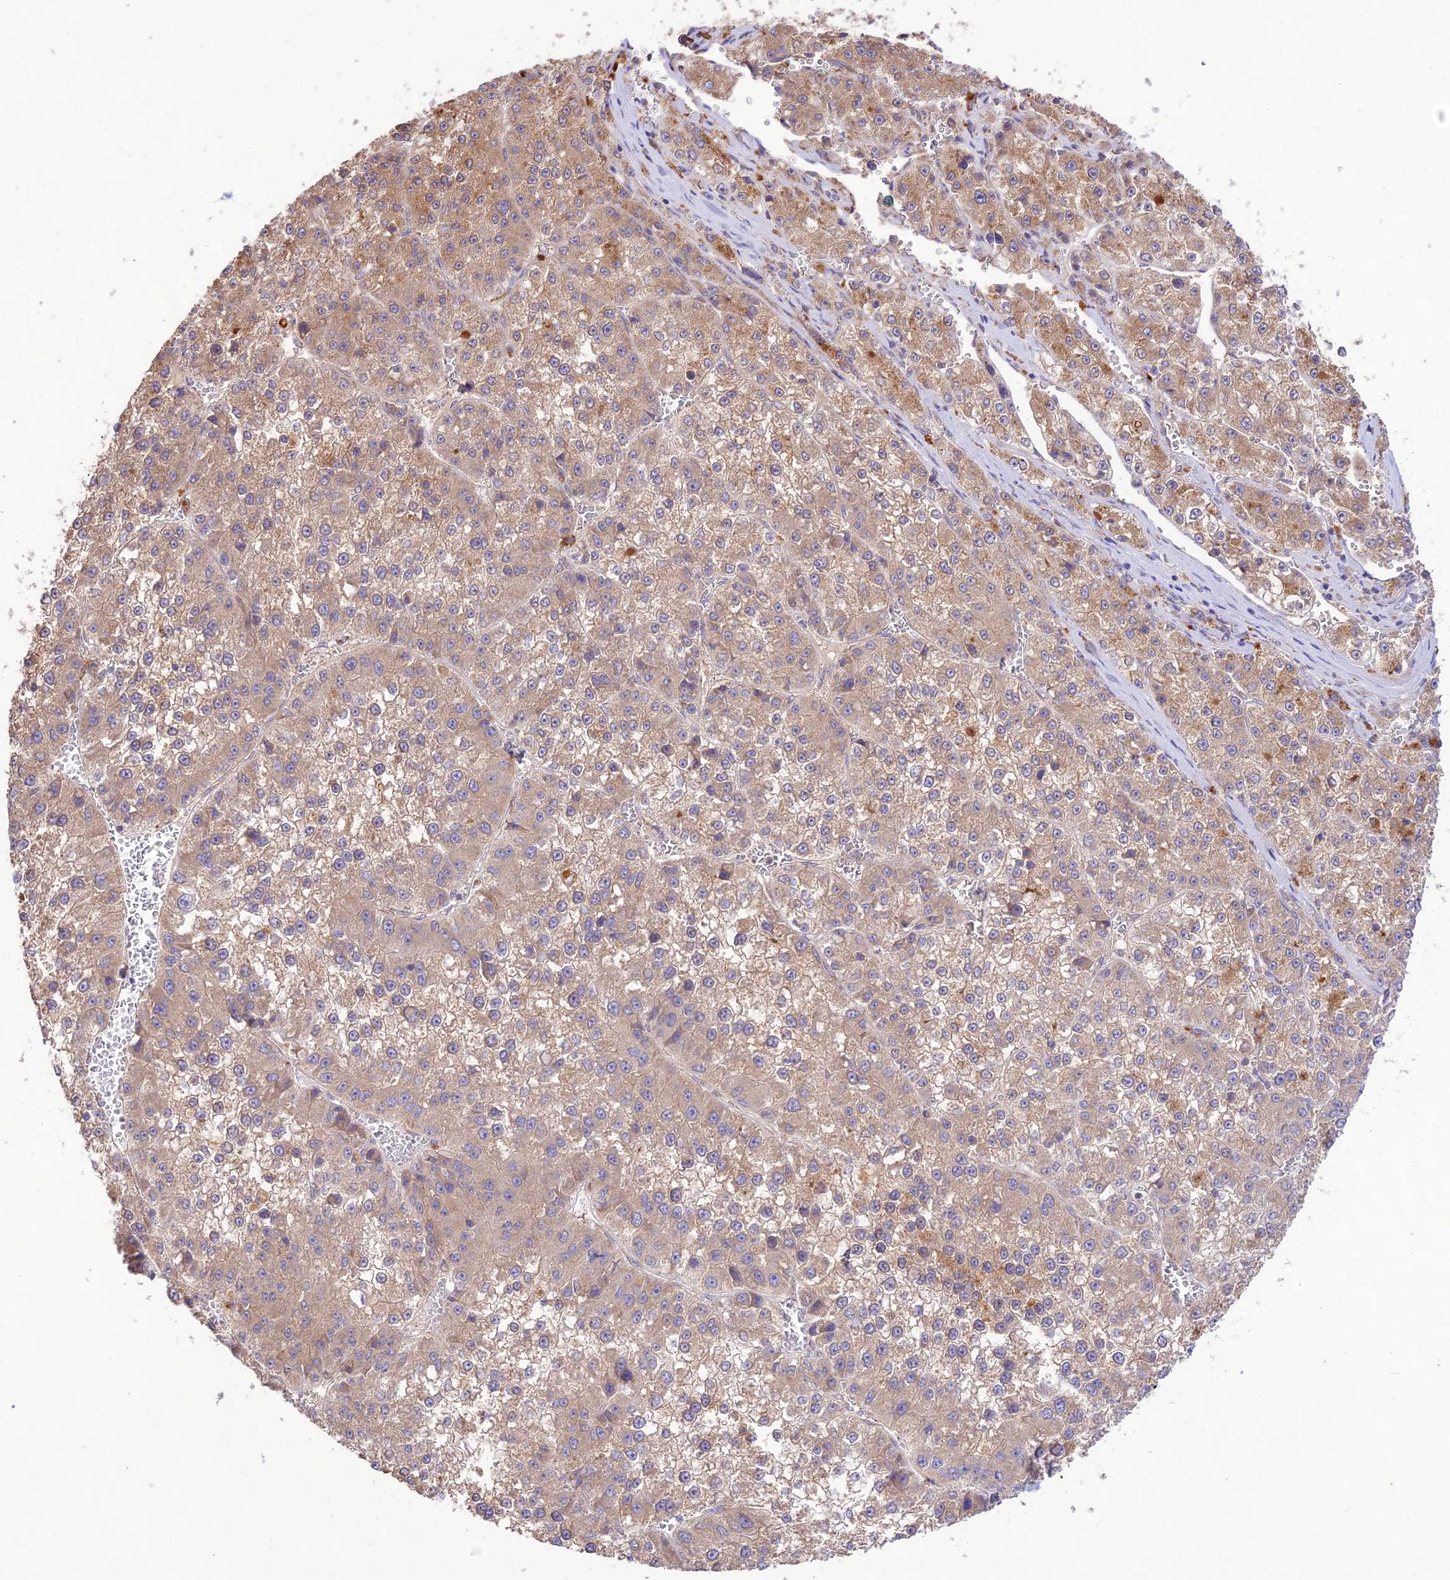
{"staining": {"intensity": "moderate", "quantity": ">75%", "location": "cytoplasmic/membranous"}, "tissue": "liver cancer", "cell_type": "Tumor cells", "image_type": "cancer", "snomed": [{"axis": "morphology", "description": "Carcinoma, Hepatocellular, NOS"}, {"axis": "topography", "description": "Liver"}], "caption": "IHC (DAB) staining of human liver cancer (hepatocellular carcinoma) shows moderate cytoplasmic/membranous protein expression in about >75% of tumor cells.", "gene": "TMEM259", "patient": {"sex": "female", "age": 73}}